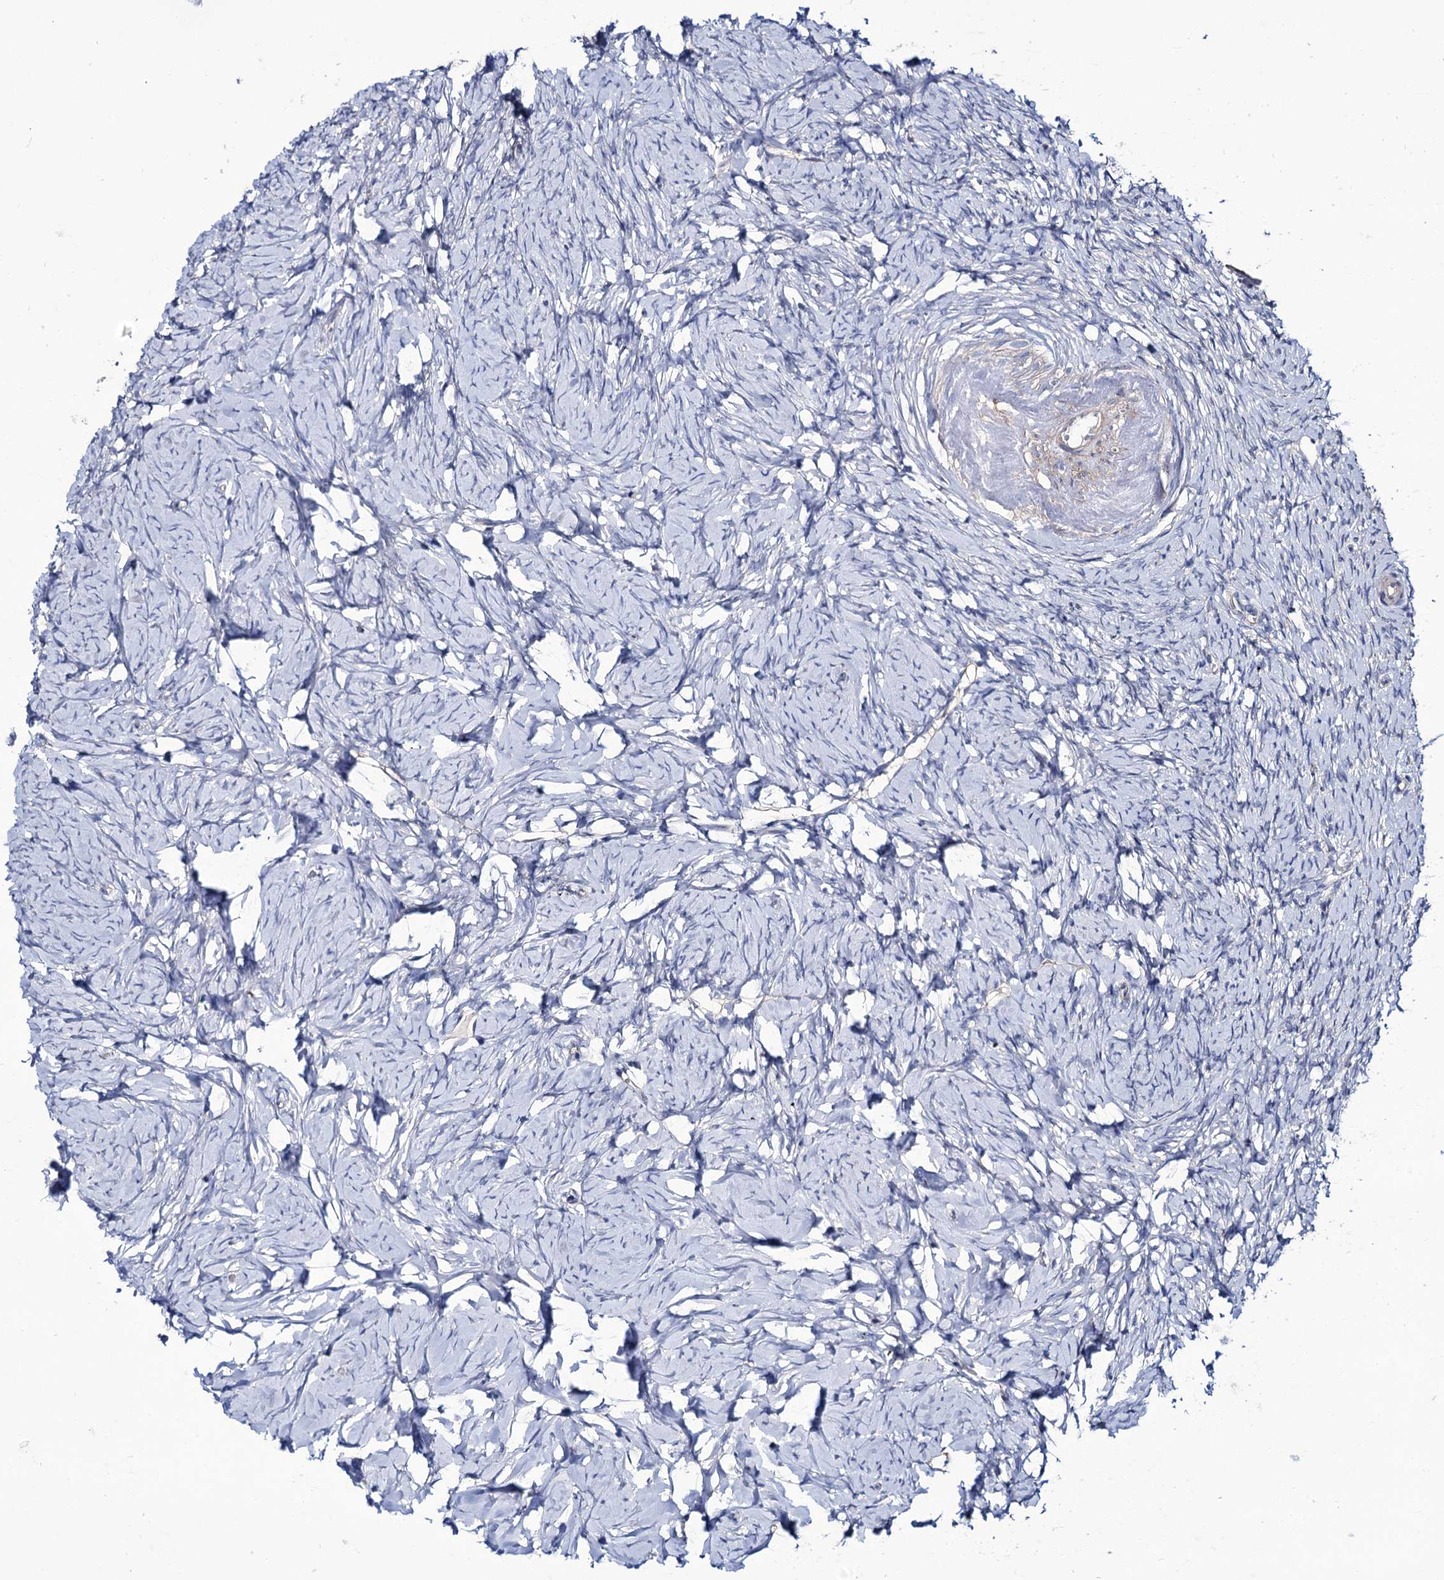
{"staining": {"intensity": "negative", "quantity": "none", "location": "none"}, "tissue": "ovary", "cell_type": "Ovarian stroma cells", "image_type": "normal", "snomed": [{"axis": "morphology", "description": "Normal tissue, NOS"}, {"axis": "topography", "description": "Ovary"}], "caption": "The immunohistochemistry (IHC) micrograph has no significant expression in ovarian stroma cells of ovary. (DAB (3,3'-diaminobenzidine) immunohistochemistry, high magnification).", "gene": "SEC24A", "patient": {"sex": "female", "age": 51}}